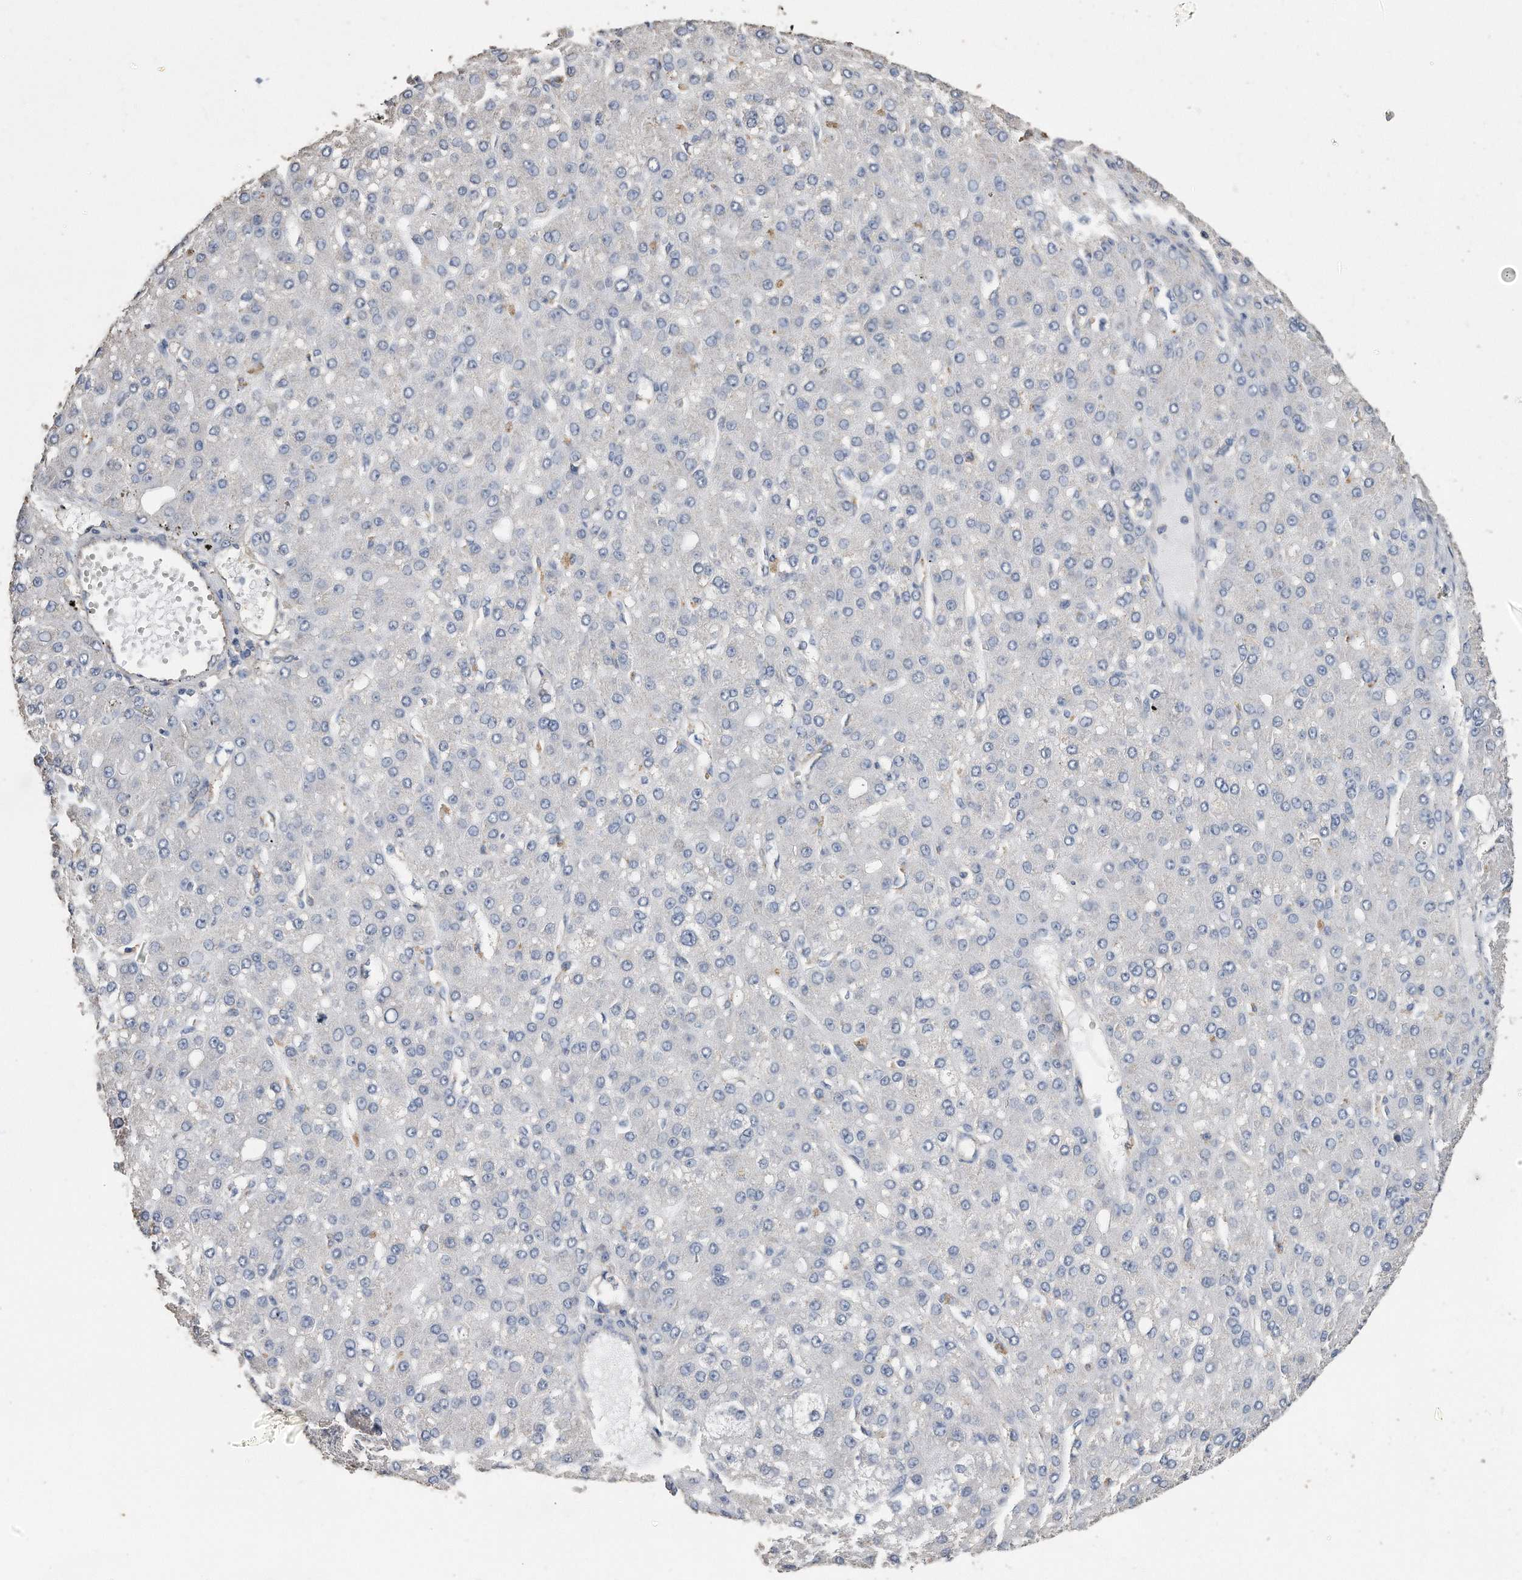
{"staining": {"intensity": "negative", "quantity": "none", "location": "none"}, "tissue": "liver cancer", "cell_type": "Tumor cells", "image_type": "cancer", "snomed": [{"axis": "morphology", "description": "Carcinoma, Hepatocellular, NOS"}, {"axis": "topography", "description": "Liver"}], "caption": "Tumor cells are negative for protein expression in human liver cancer (hepatocellular carcinoma).", "gene": "CDCP1", "patient": {"sex": "male", "age": 67}}